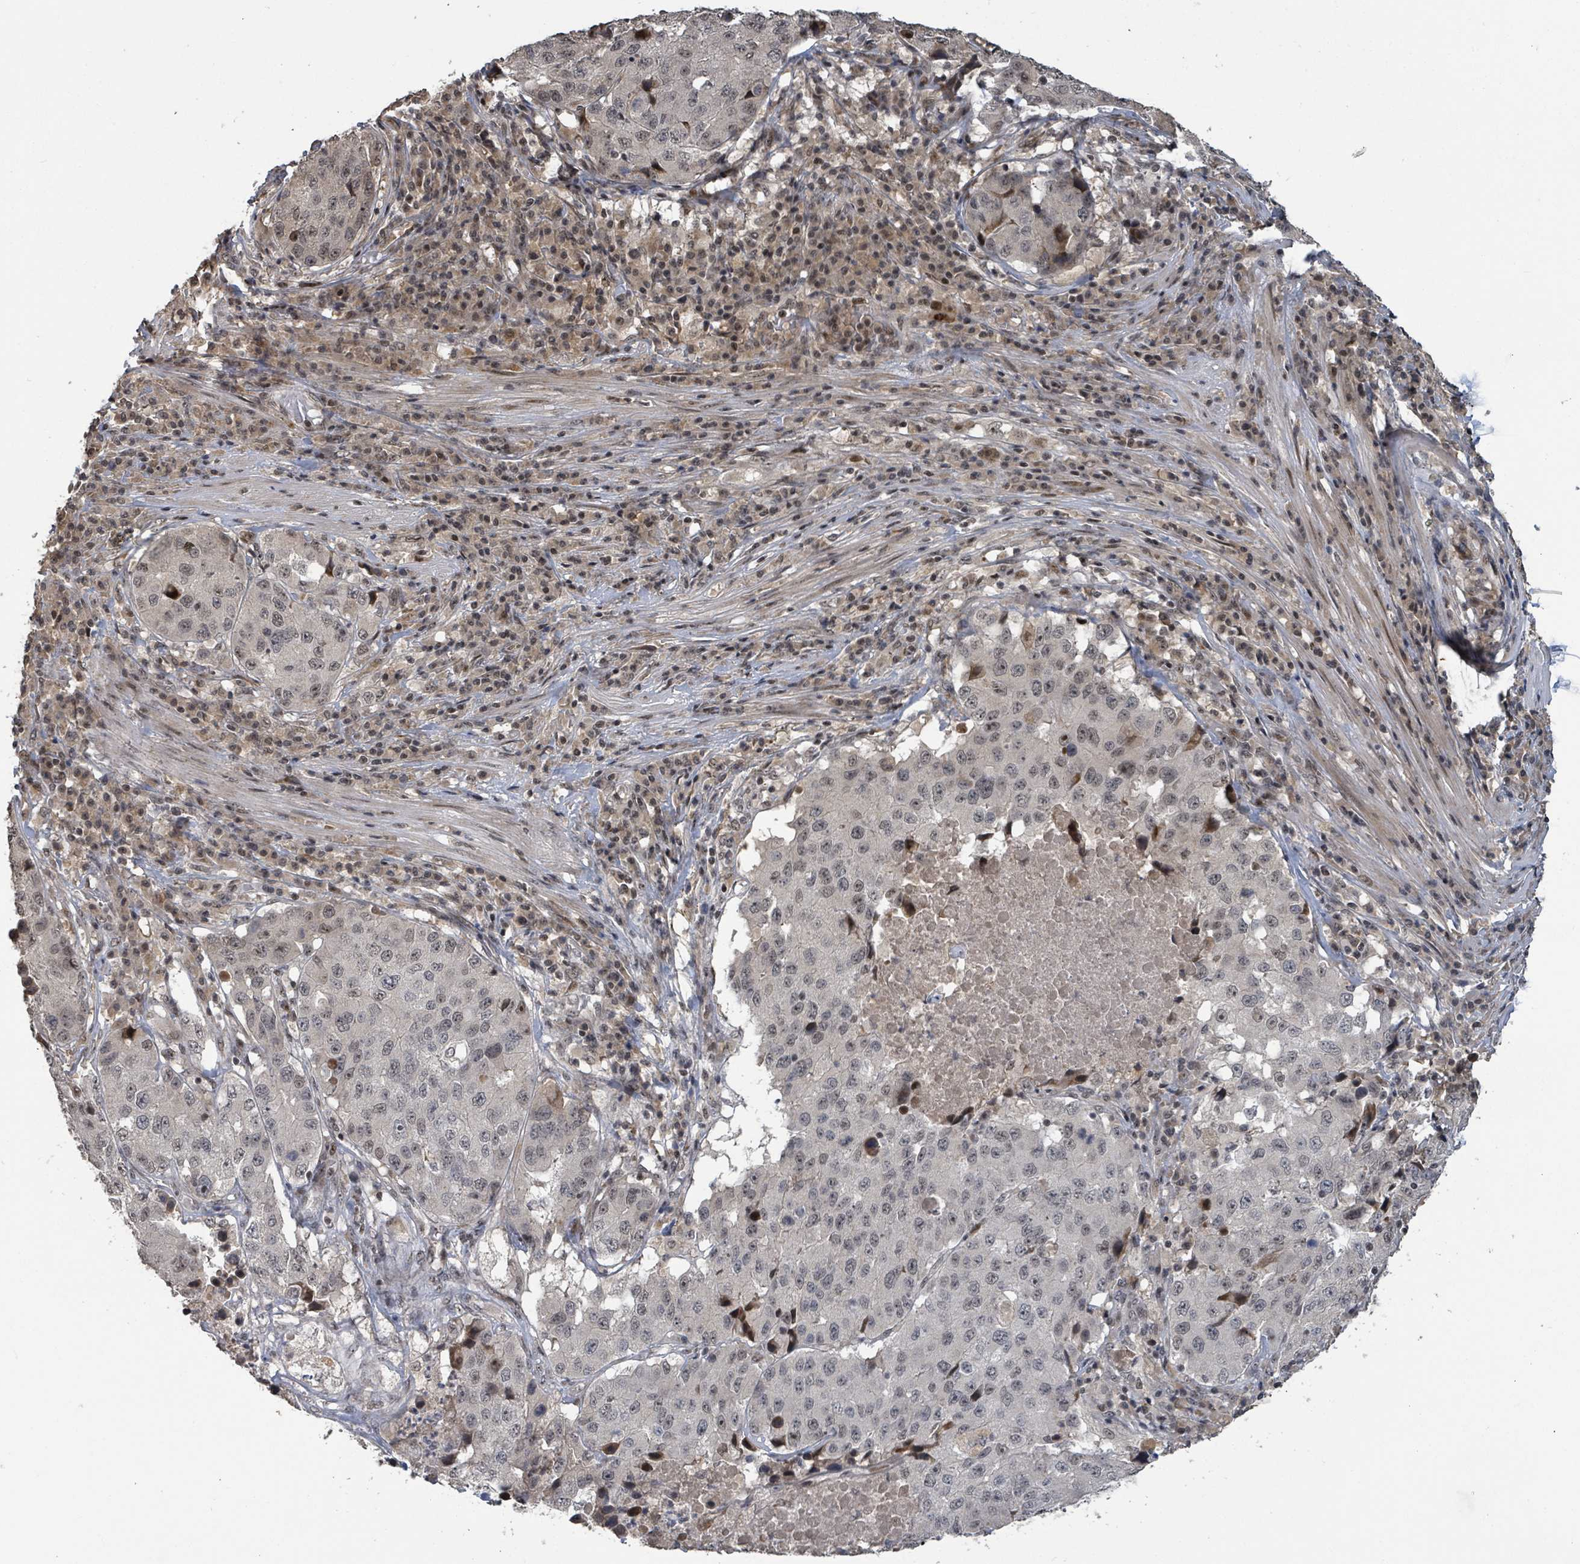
{"staining": {"intensity": "weak", "quantity": "25%-75%", "location": "nuclear"}, "tissue": "stomach cancer", "cell_type": "Tumor cells", "image_type": "cancer", "snomed": [{"axis": "morphology", "description": "Adenocarcinoma, NOS"}, {"axis": "topography", "description": "Stomach"}], "caption": "Stomach cancer (adenocarcinoma) tissue reveals weak nuclear staining in approximately 25%-75% of tumor cells, visualized by immunohistochemistry.", "gene": "ZBTB14", "patient": {"sex": "male", "age": 71}}